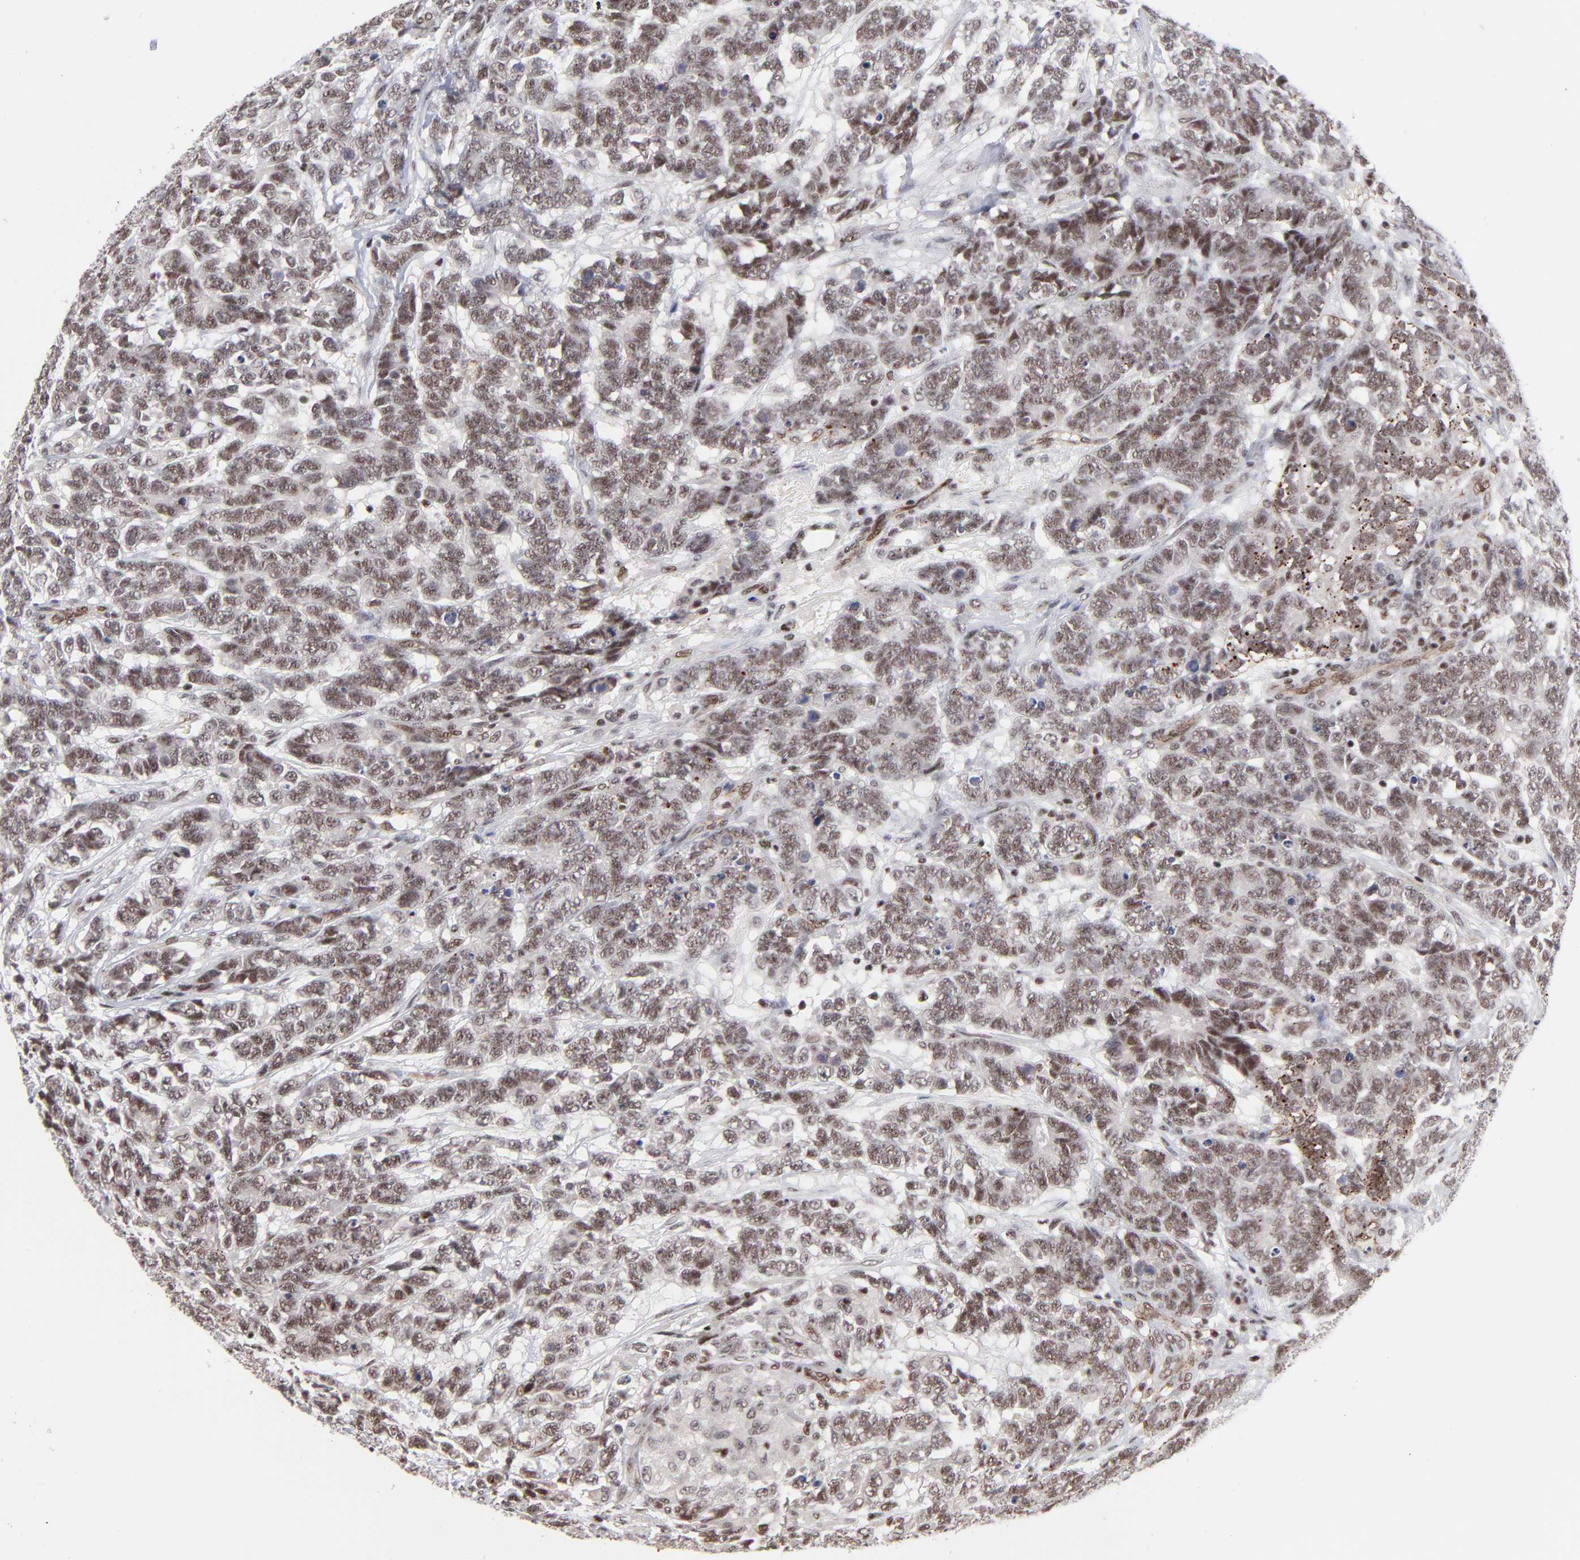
{"staining": {"intensity": "weak", "quantity": ">75%", "location": "nuclear"}, "tissue": "testis cancer", "cell_type": "Tumor cells", "image_type": "cancer", "snomed": [{"axis": "morphology", "description": "Carcinoma, Embryonal, NOS"}, {"axis": "topography", "description": "Testis"}], "caption": "Human testis embryonal carcinoma stained with a brown dye shows weak nuclear positive positivity in about >75% of tumor cells.", "gene": "GABPA", "patient": {"sex": "male", "age": 26}}